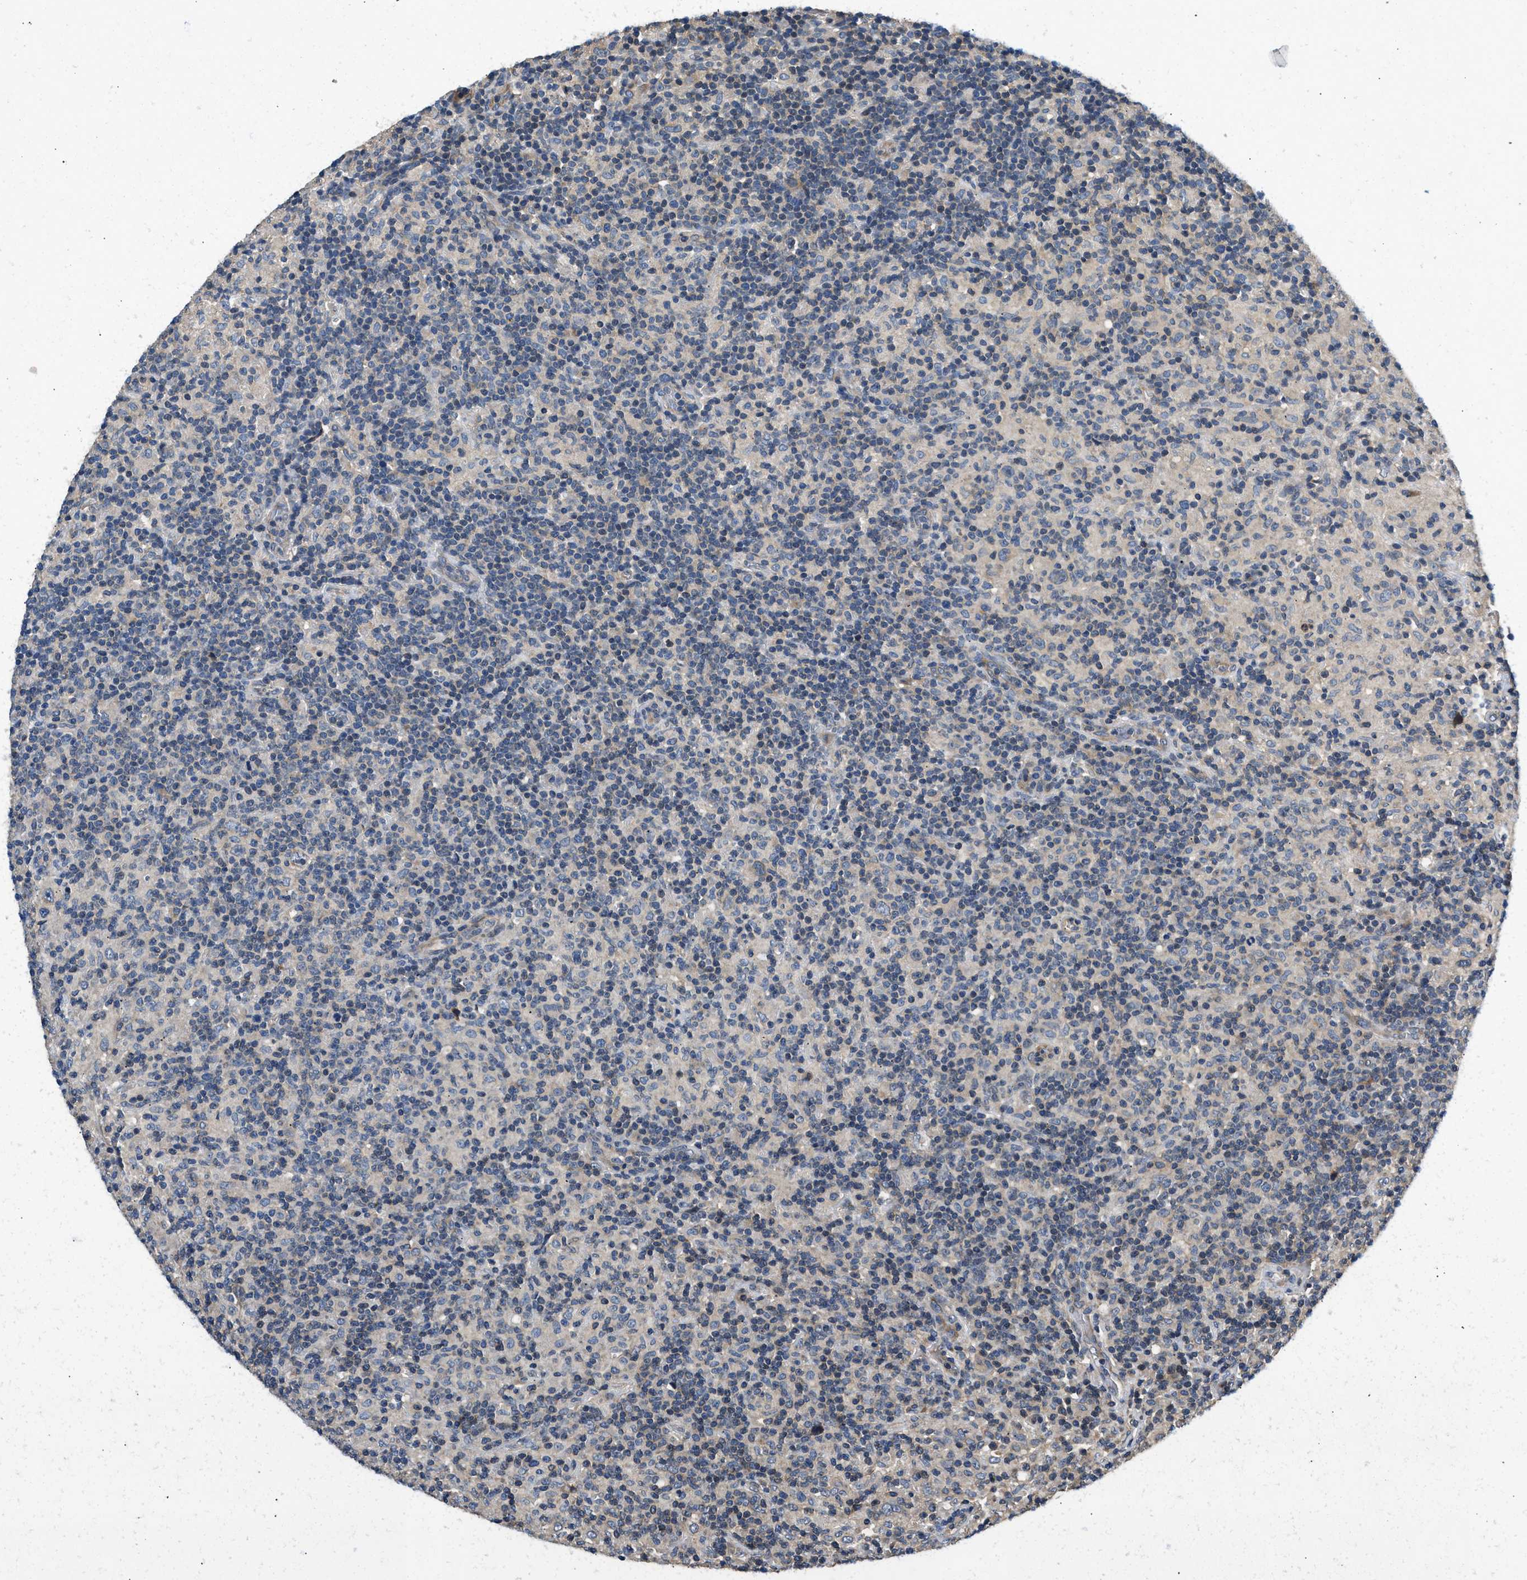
{"staining": {"intensity": "weak", "quantity": "25%-75%", "location": "cytoplasmic/membranous"}, "tissue": "lymphoma", "cell_type": "Tumor cells", "image_type": "cancer", "snomed": [{"axis": "morphology", "description": "Hodgkin's disease, NOS"}, {"axis": "topography", "description": "Lymph node"}], "caption": "Brown immunohistochemical staining in Hodgkin's disease shows weak cytoplasmic/membranous staining in approximately 25%-75% of tumor cells.", "gene": "IL3RA", "patient": {"sex": "male", "age": 70}}